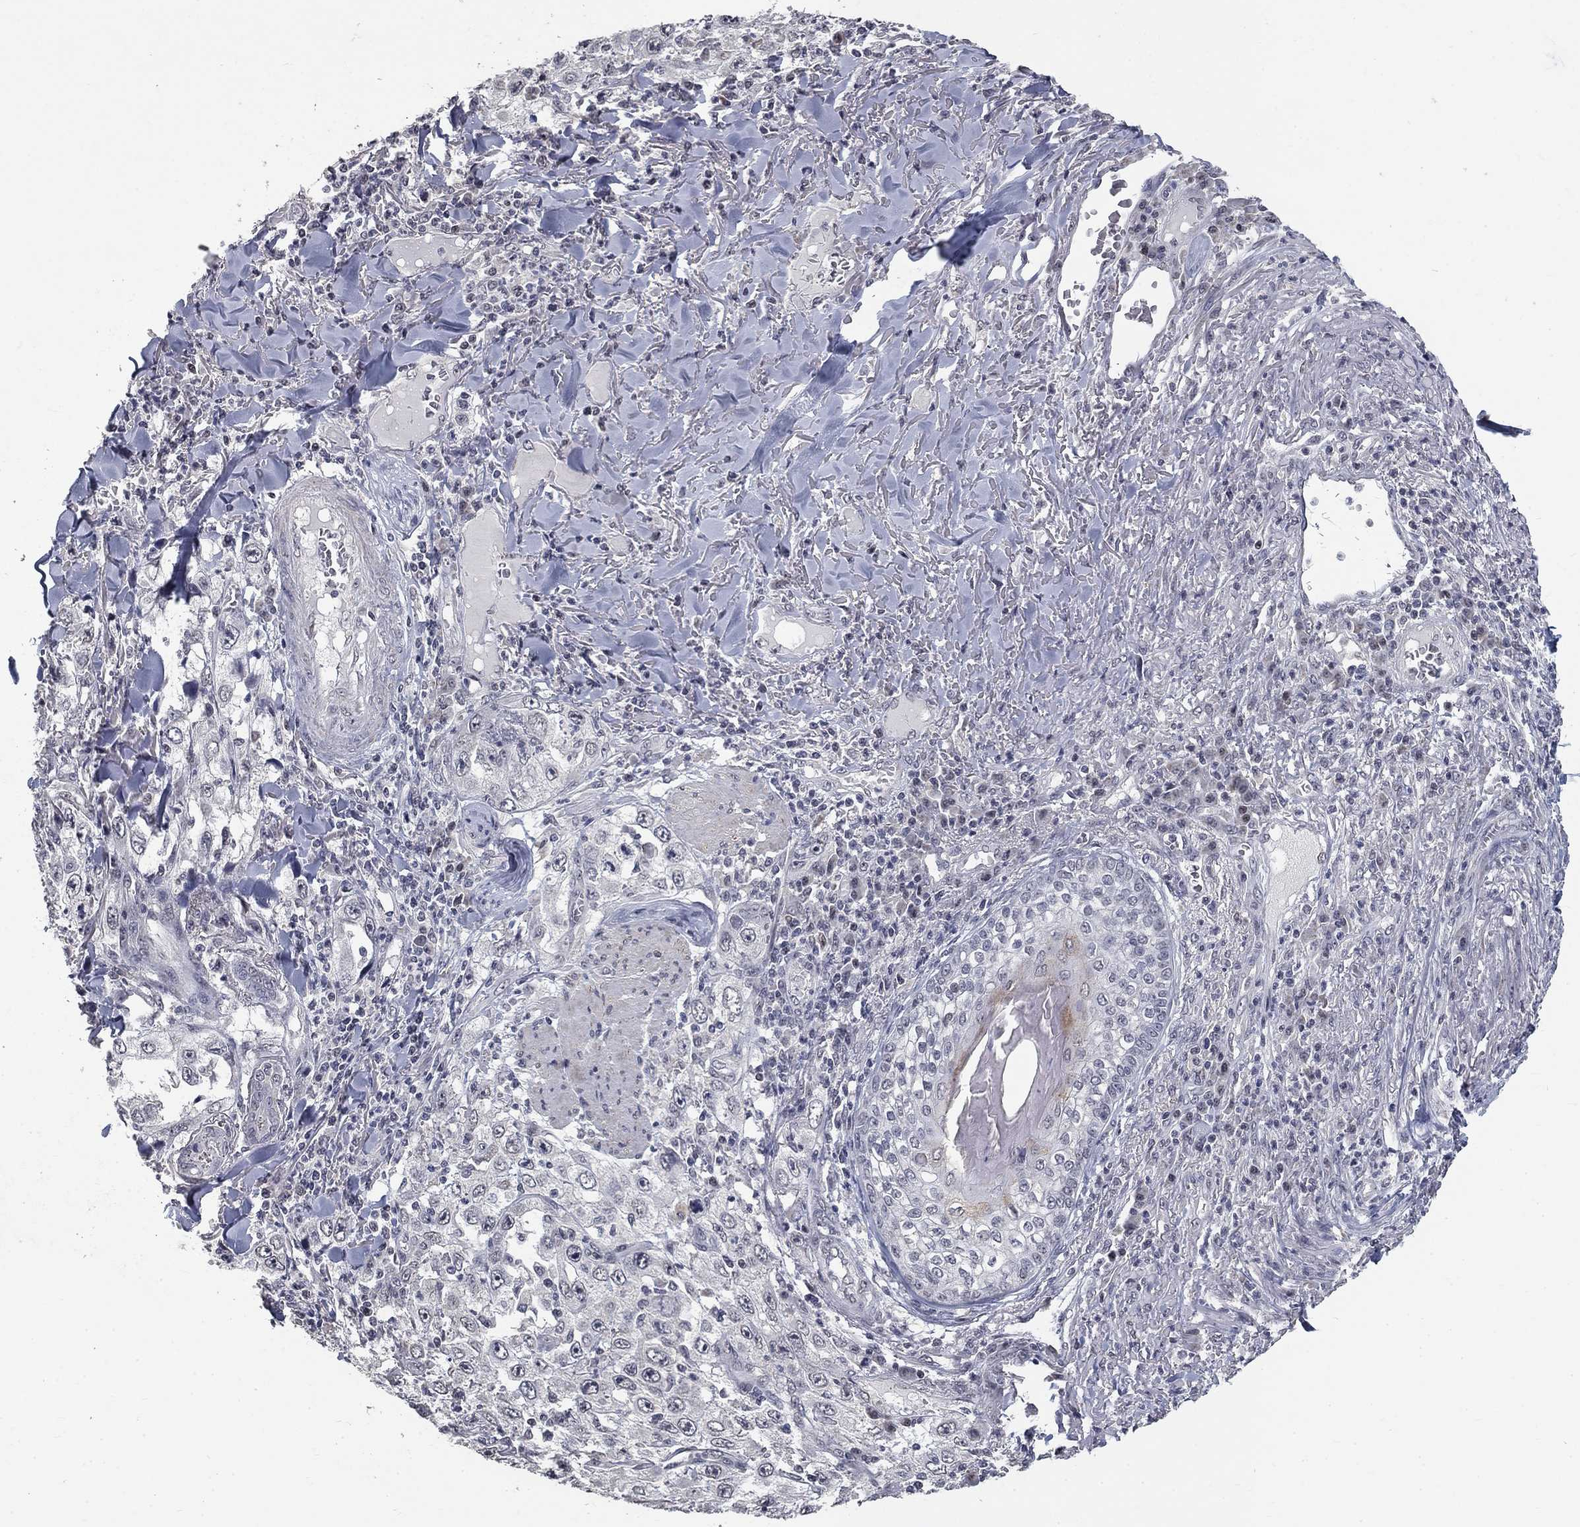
{"staining": {"intensity": "negative", "quantity": "none", "location": "none"}, "tissue": "skin cancer", "cell_type": "Tumor cells", "image_type": "cancer", "snomed": [{"axis": "morphology", "description": "Squamous cell carcinoma, NOS"}, {"axis": "topography", "description": "Skin"}], "caption": "The micrograph reveals no significant positivity in tumor cells of skin squamous cell carcinoma.", "gene": "SPATA33", "patient": {"sex": "male", "age": 82}}